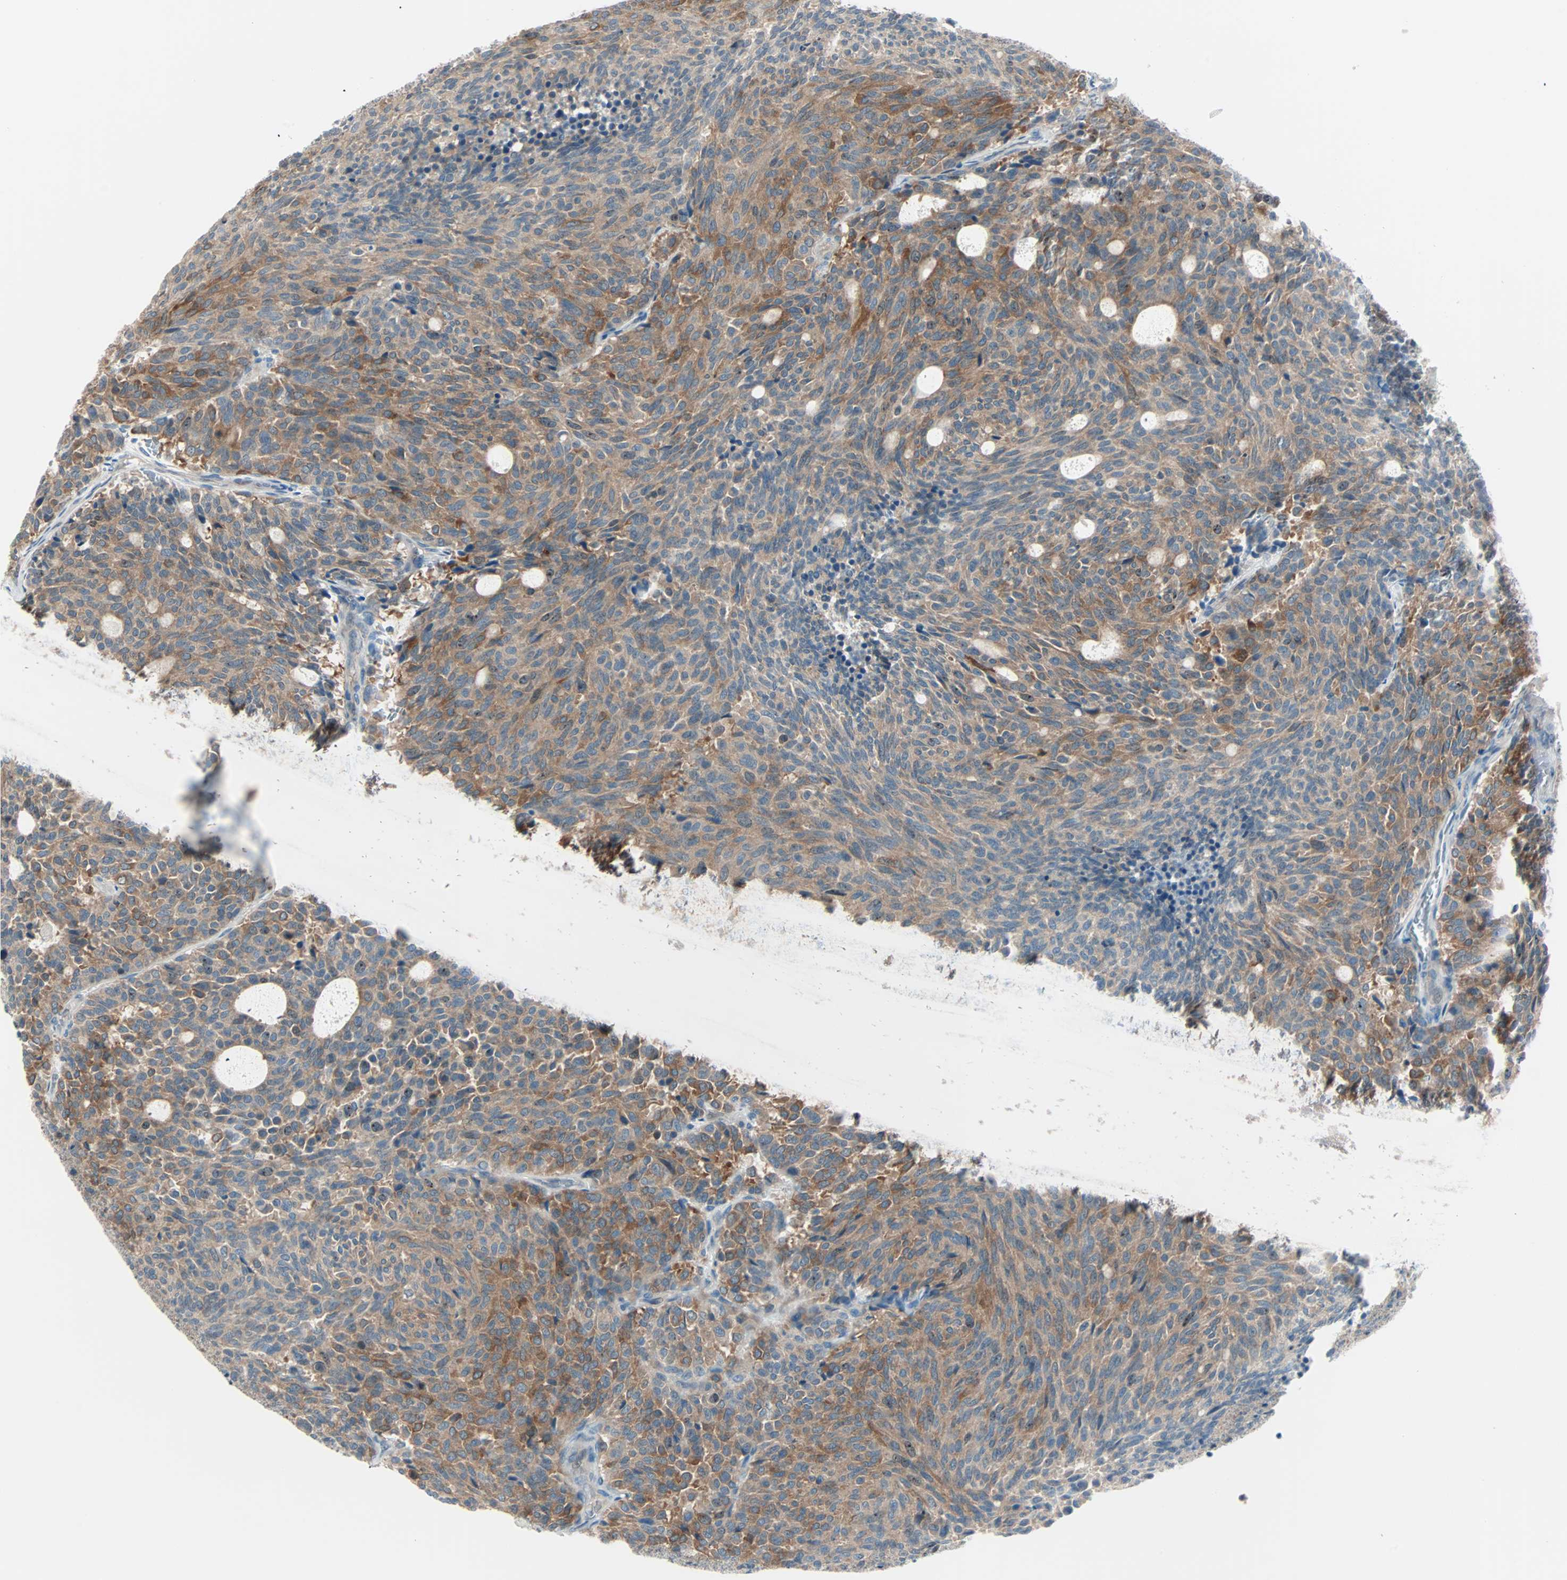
{"staining": {"intensity": "moderate", "quantity": ">75%", "location": "cytoplasmic/membranous"}, "tissue": "carcinoid", "cell_type": "Tumor cells", "image_type": "cancer", "snomed": [{"axis": "morphology", "description": "Carcinoid, malignant, NOS"}, {"axis": "topography", "description": "Pancreas"}], "caption": "This image displays immunohistochemistry (IHC) staining of malignant carcinoid, with medium moderate cytoplasmic/membranous expression in approximately >75% of tumor cells.", "gene": "SMIM8", "patient": {"sex": "female", "age": 54}}